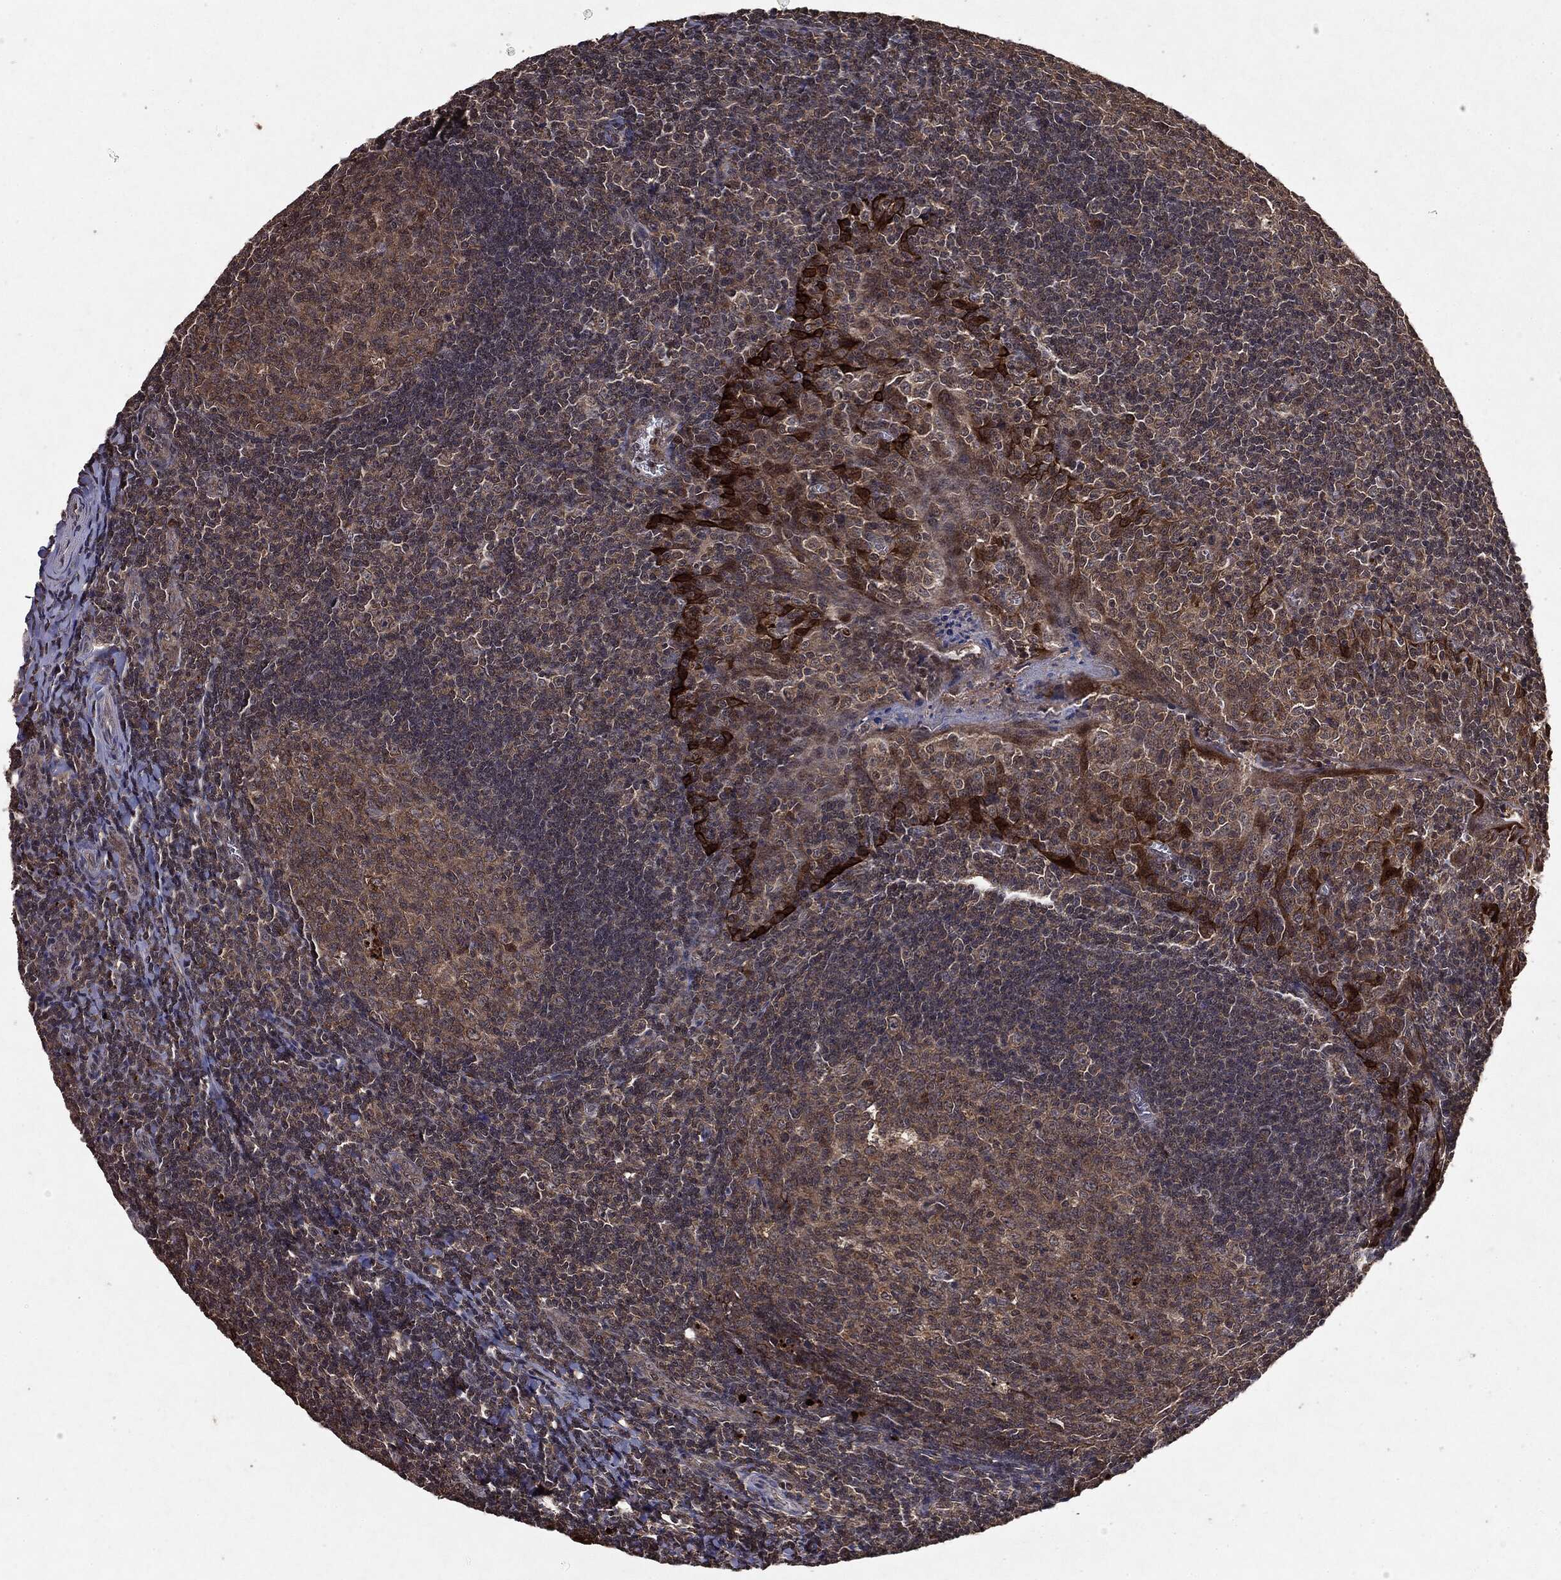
{"staining": {"intensity": "weak", "quantity": ">75%", "location": "cytoplasmic/membranous"}, "tissue": "tonsil", "cell_type": "Germinal center cells", "image_type": "normal", "snomed": [{"axis": "morphology", "description": "Normal tissue, NOS"}, {"axis": "topography", "description": "Tonsil"}], "caption": "IHC photomicrograph of unremarkable tonsil: human tonsil stained using immunohistochemistry reveals low levels of weak protein expression localized specifically in the cytoplasmic/membranous of germinal center cells, appearing as a cytoplasmic/membranous brown color.", "gene": "MTOR", "patient": {"sex": "male", "age": 20}}